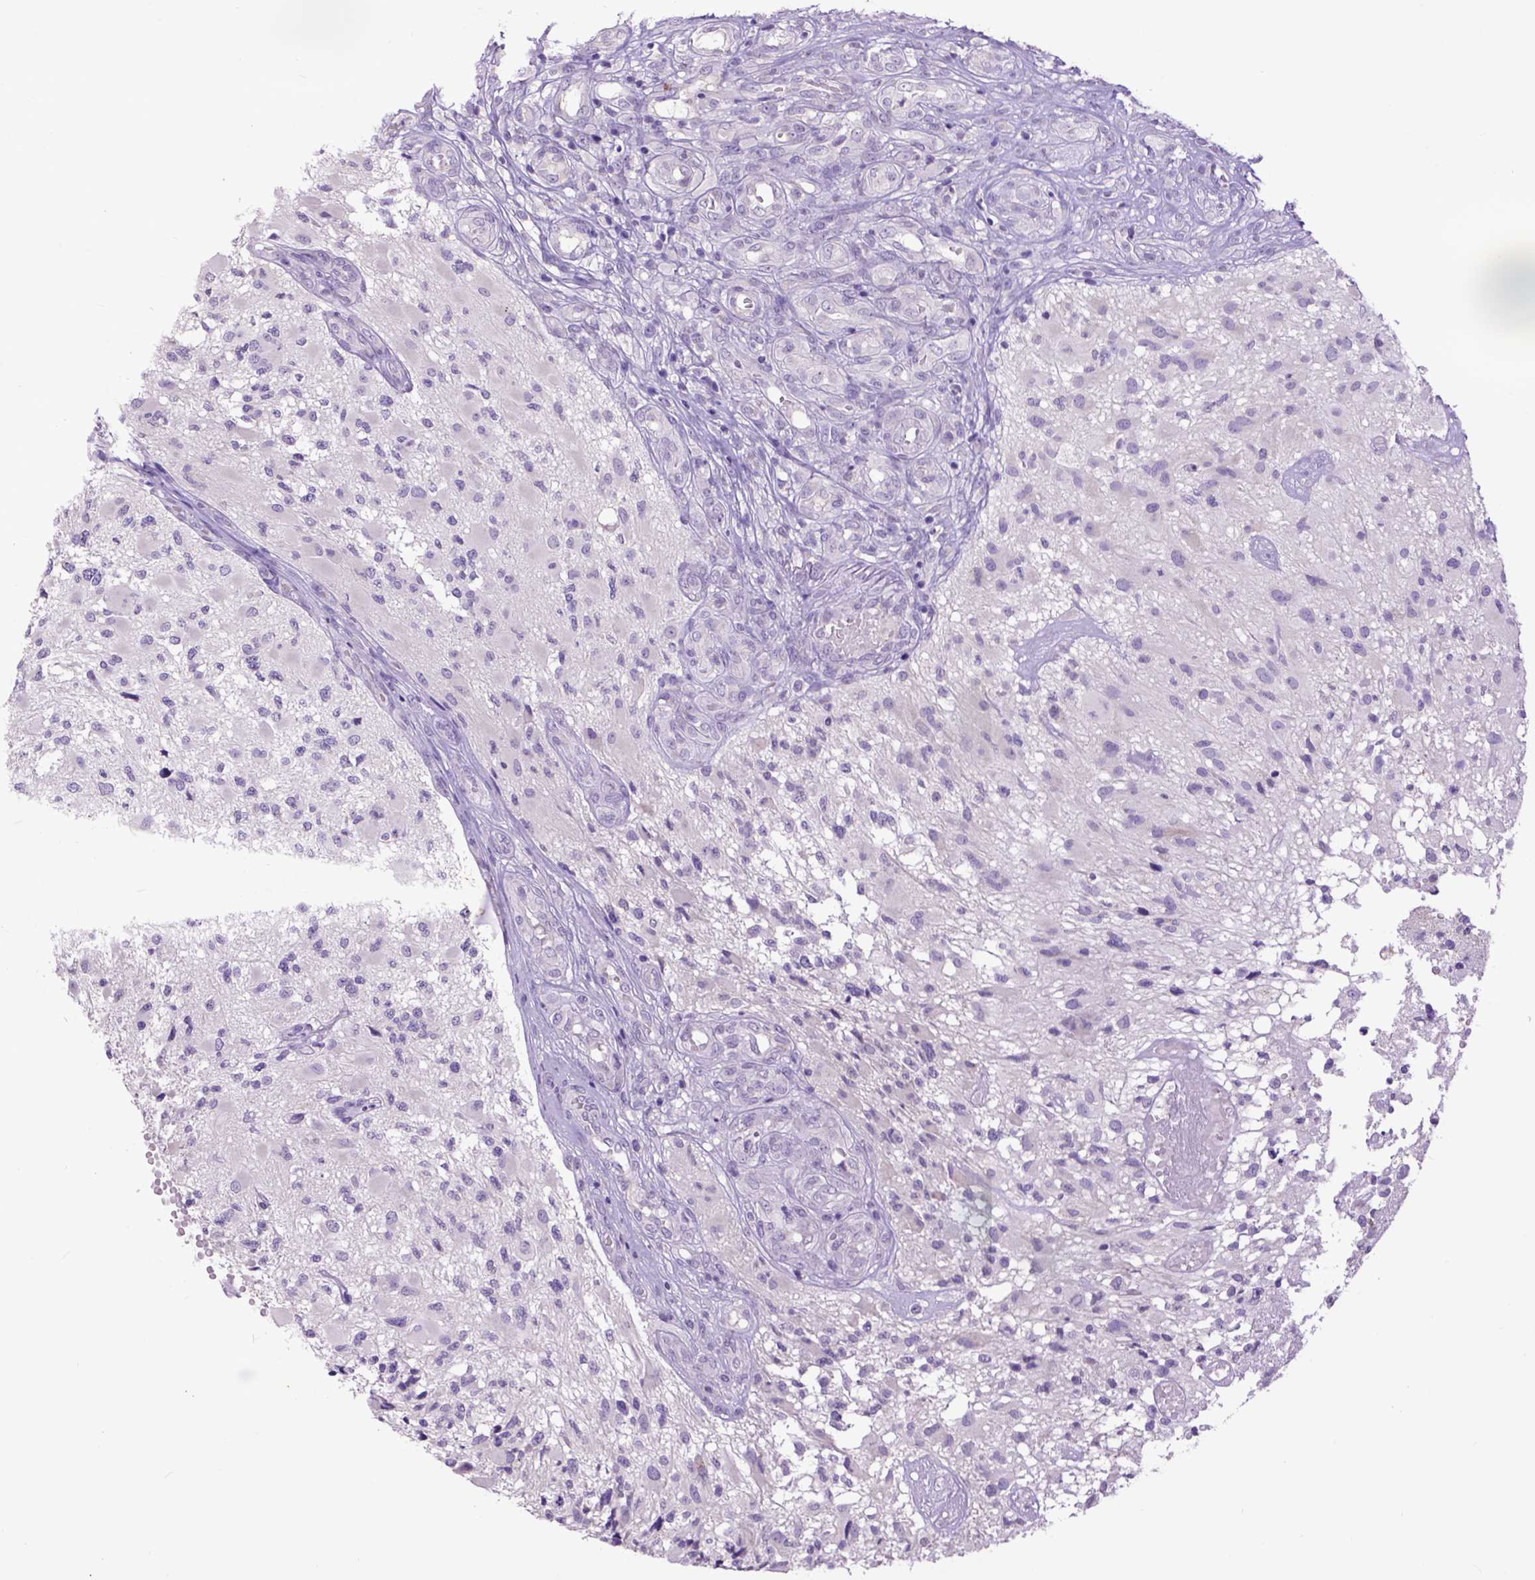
{"staining": {"intensity": "negative", "quantity": "none", "location": "none"}, "tissue": "glioma", "cell_type": "Tumor cells", "image_type": "cancer", "snomed": [{"axis": "morphology", "description": "Glioma, malignant, High grade"}, {"axis": "topography", "description": "Brain"}], "caption": "There is no significant positivity in tumor cells of malignant high-grade glioma. (DAB (3,3'-diaminobenzidine) immunohistochemistry visualized using brightfield microscopy, high magnification).", "gene": "RAB25", "patient": {"sex": "female", "age": 63}}